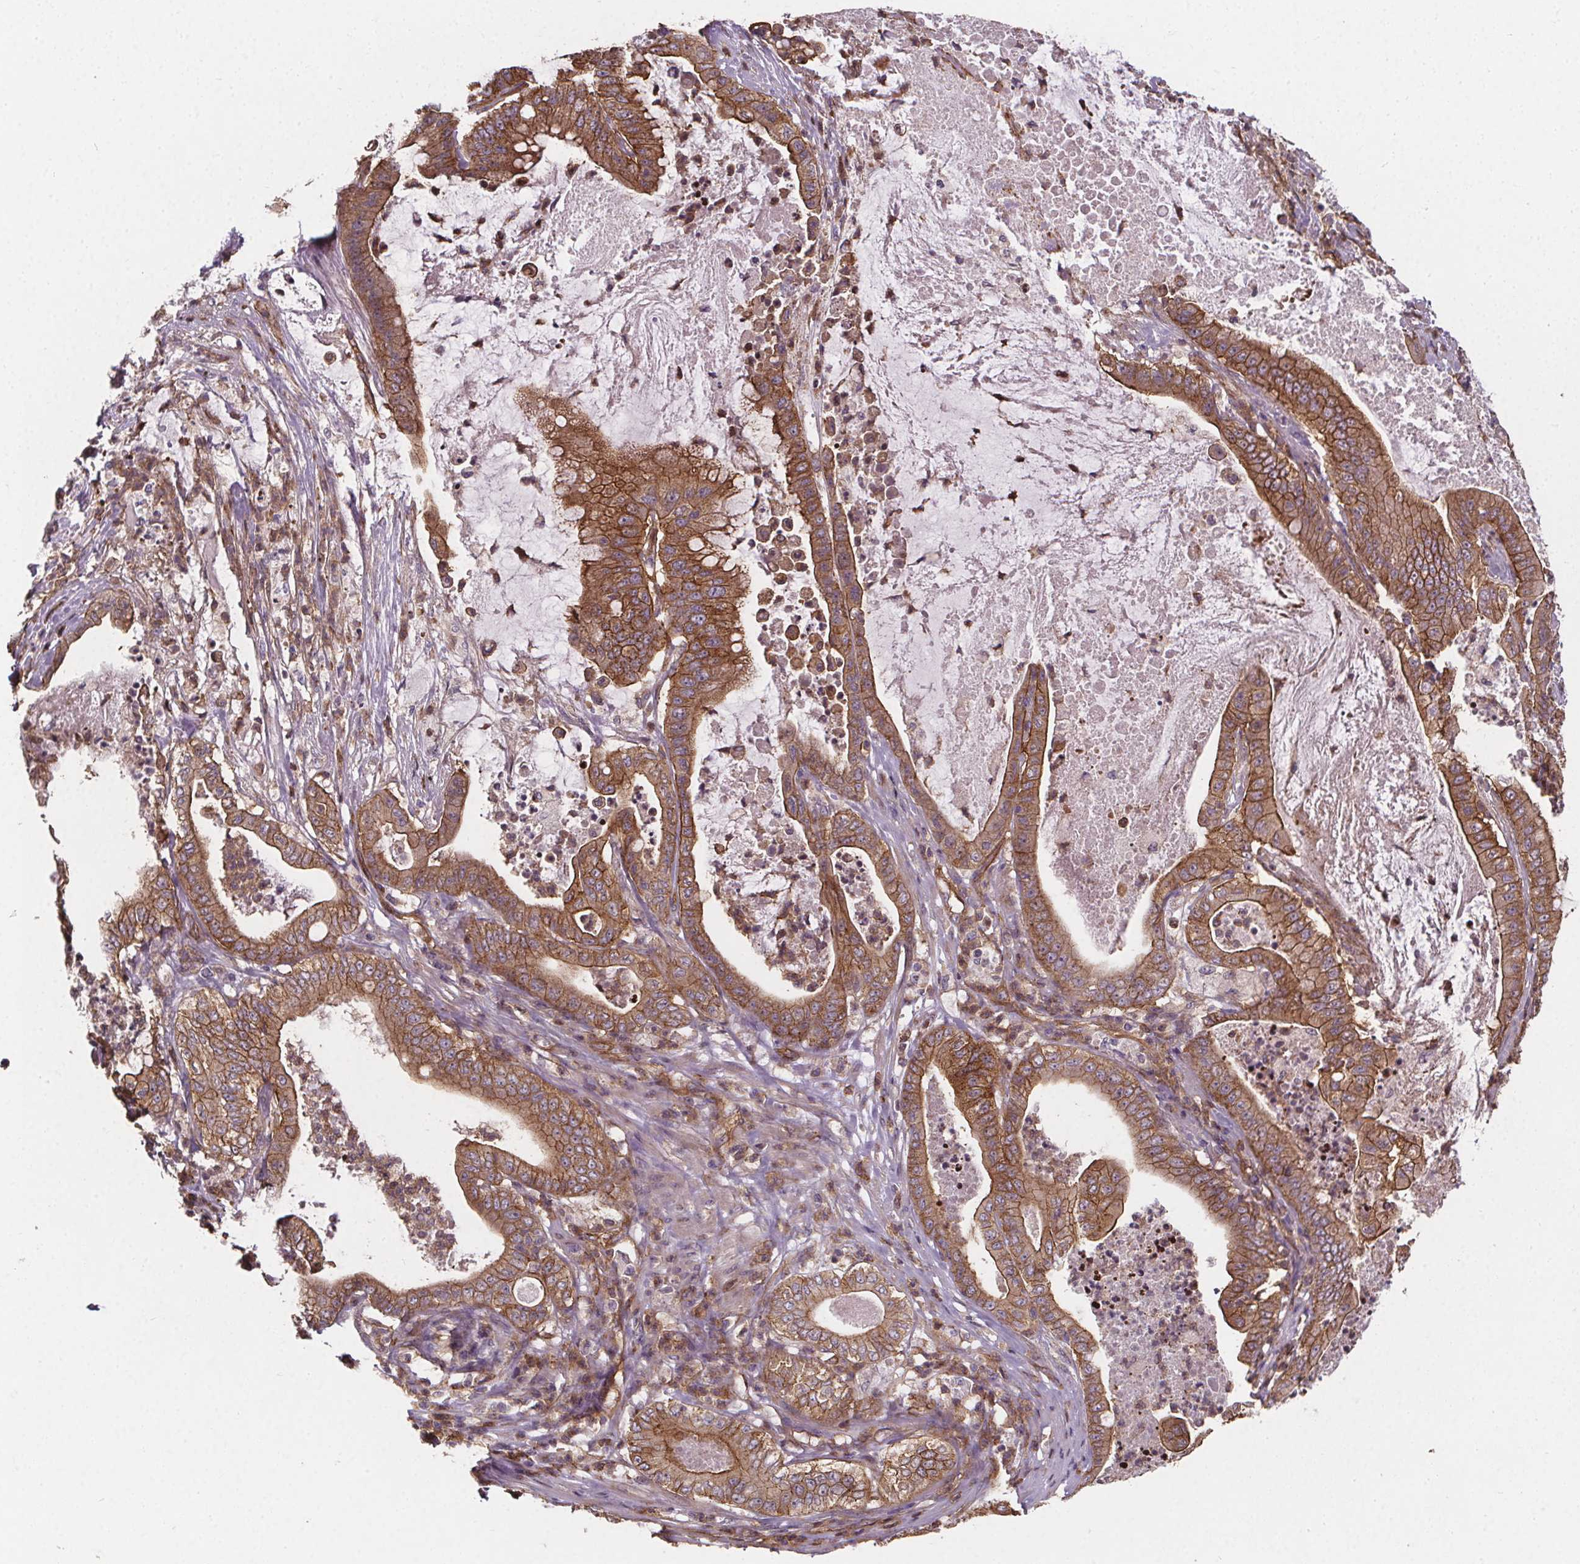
{"staining": {"intensity": "strong", "quantity": ">75%", "location": "cytoplasmic/membranous"}, "tissue": "pancreatic cancer", "cell_type": "Tumor cells", "image_type": "cancer", "snomed": [{"axis": "morphology", "description": "Adenocarcinoma, NOS"}, {"axis": "topography", "description": "Pancreas"}], "caption": "Pancreatic cancer (adenocarcinoma) stained with DAB immunohistochemistry (IHC) demonstrates high levels of strong cytoplasmic/membranous positivity in about >75% of tumor cells. (DAB IHC with brightfield microscopy, high magnification).", "gene": "CLINT1", "patient": {"sex": "male", "age": 71}}